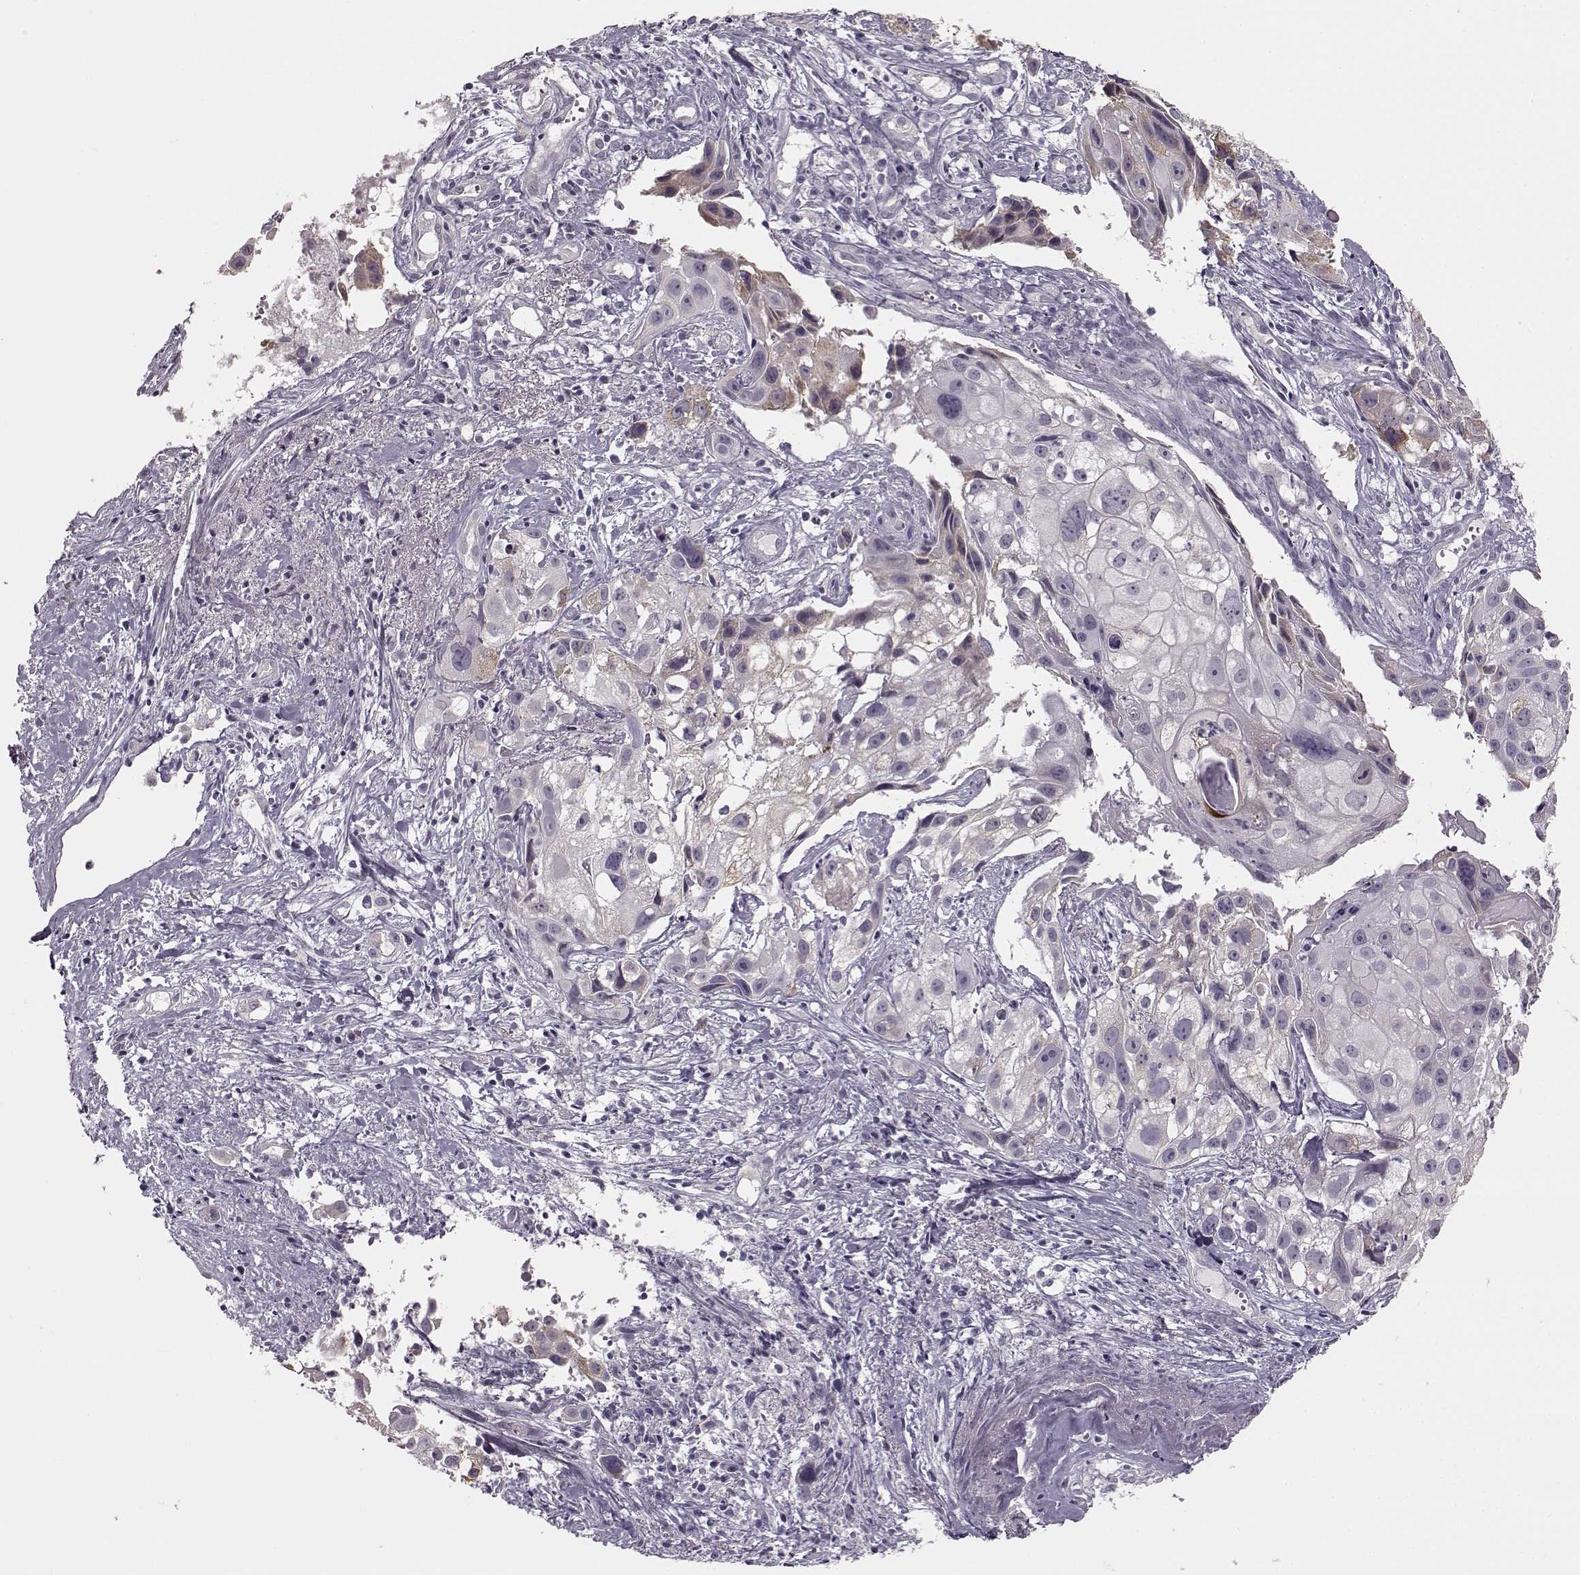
{"staining": {"intensity": "weak", "quantity": "<25%", "location": "cytoplasmic/membranous"}, "tissue": "cervical cancer", "cell_type": "Tumor cells", "image_type": "cancer", "snomed": [{"axis": "morphology", "description": "Squamous cell carcinoma, NOS"}, {"axis": "topography", "description": "Cervix"}], "caption": "Immunohistochemistry micrograph of neoplastic tissue: human squamous cell carcinoma (cervical) stained with DAB (3,3'-diaminobenzidine) displays no significant protein staining in tumor cells.", "gene": "MAP6D1", "patient": {"sex": "female", "age": 53}}